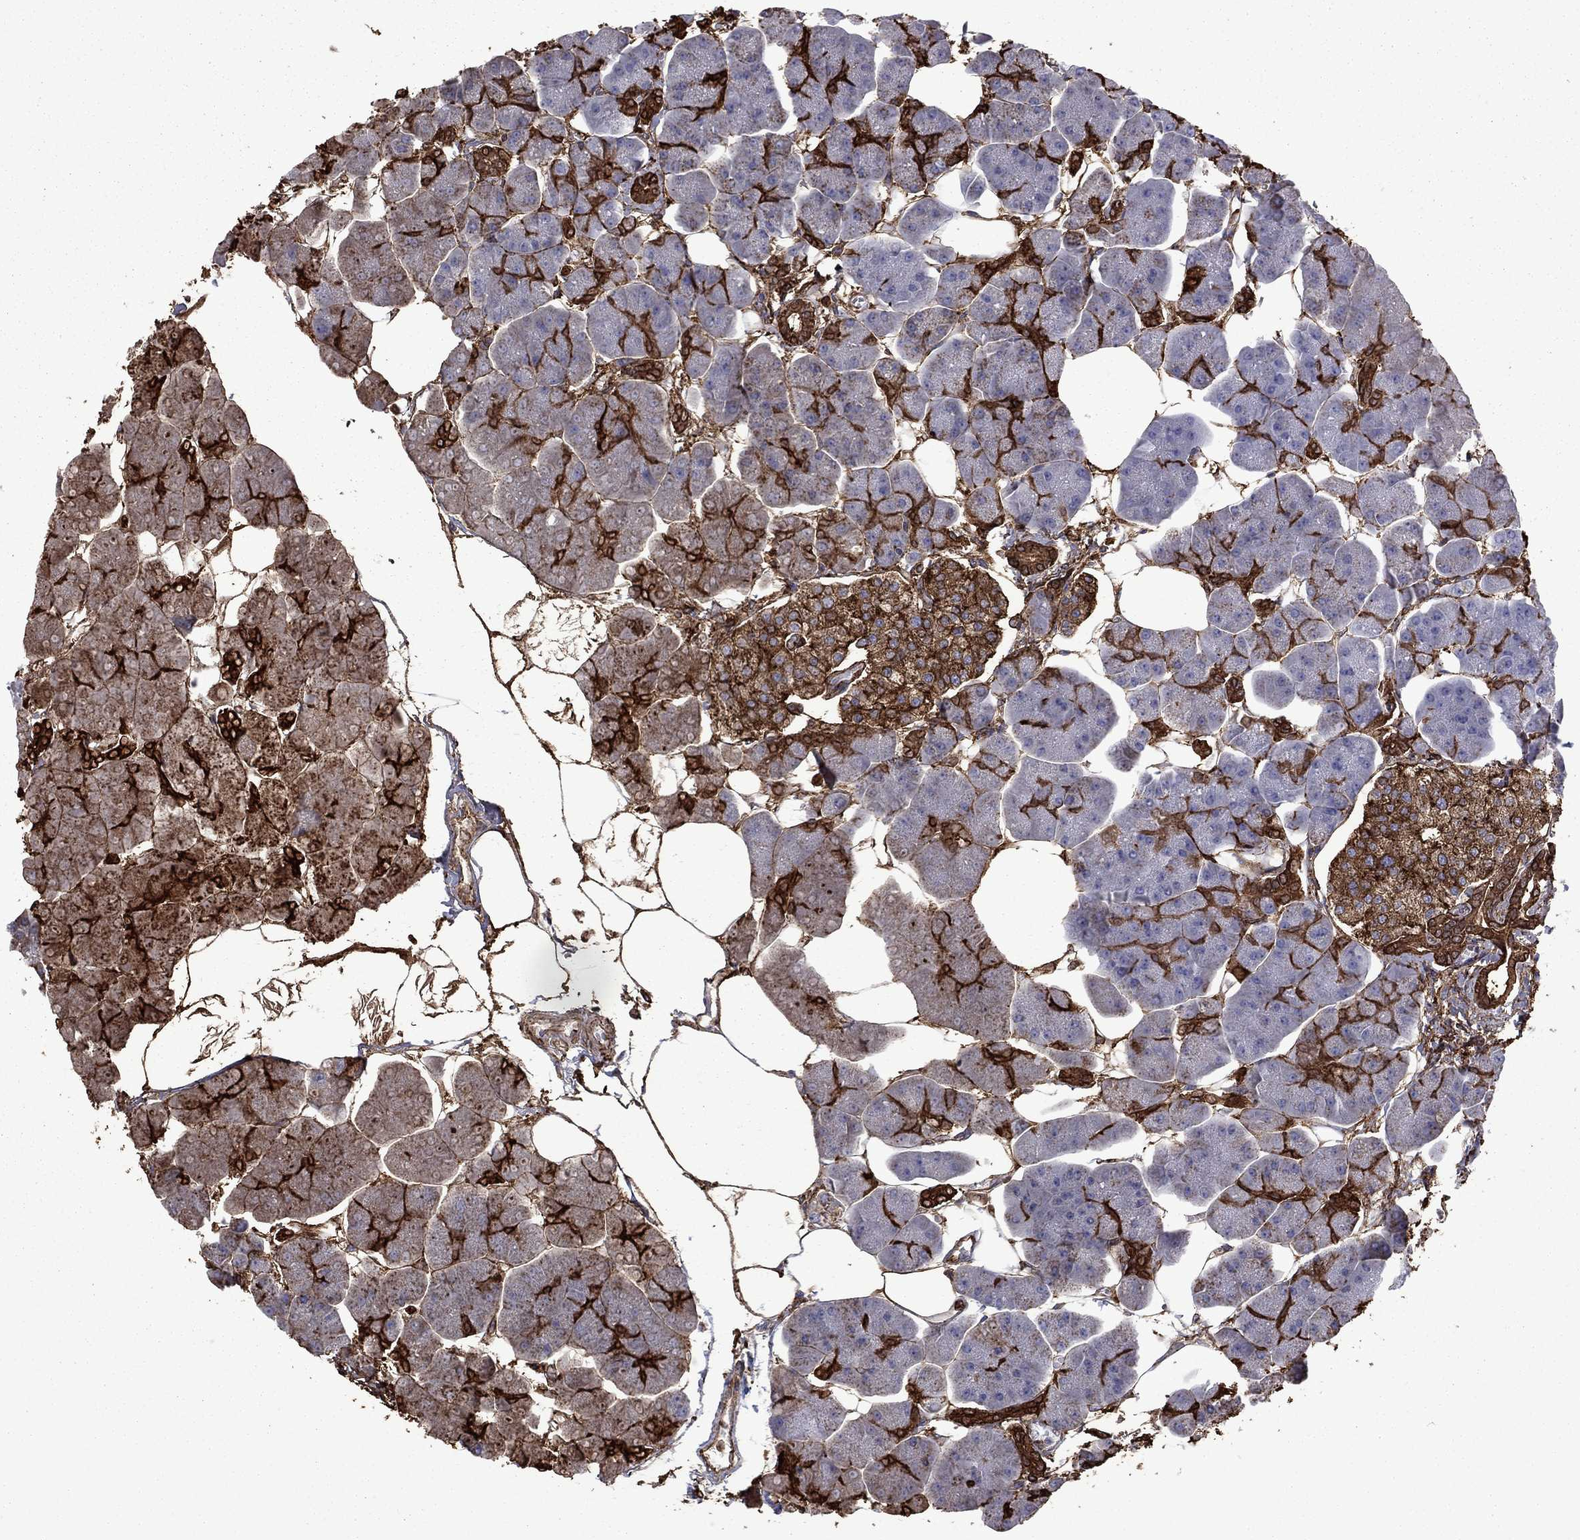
{"staining": {"intensity": "strong", "quantity": "25%-75%", "location": "cytoplasmic/membranous"}, "tissue": "pancreas", "cell_type": "Exocrine glandular cells", "image_type": "normal", "snomed": [{"axis": "morphology", "description": "Normal tissue, NOS"}, {"axis": "topography", "description": "Adipose tissue"}, {"axis": "topography", "description": "Pancreas"}, {"axis": "topography", "description": "Peripheral nerve tissue"}], "caption": "DAB (3,3'-diaminobenzidine) immunohistochemical staining of normal pancreas reveals strong cytoplasmic/membranous protein expression in approximately 25%-75% of exocrine glandular cells. The staining is performed using DAB (3,3'-diaminobenzidine) brown chromogen to label protein expression. The nuclei are counter-stained blue using hematoxylin.", "gene": "PLAU", "patient": {"sex": "female", "age": 58}}